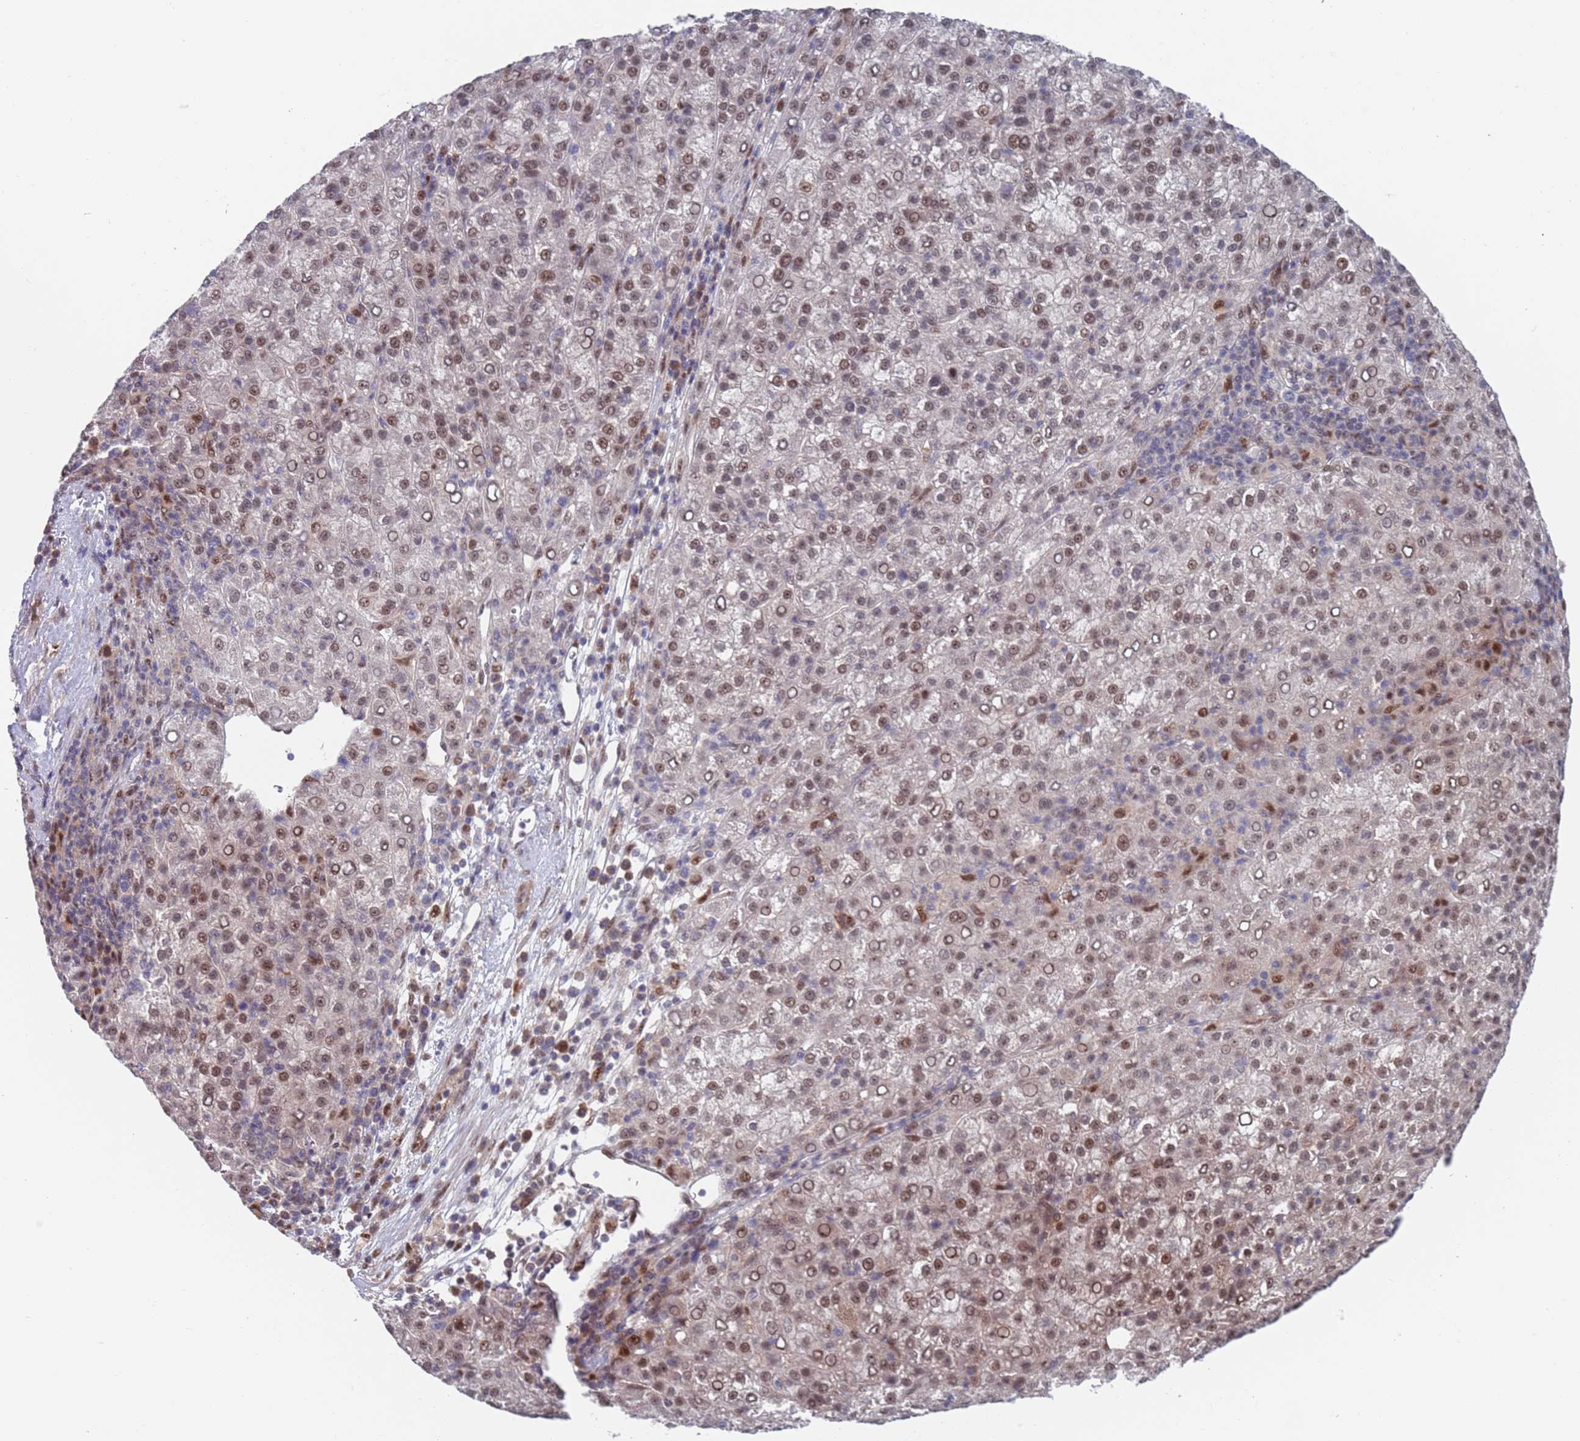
{"staining": {"intensity": "weak", "quantity": "25%-75%", "location": "nuclear"}, "tissue": "liver cancer", "cell_type": "Tumor cells", "image_type": "cancer", "snomed": [{"axis": "morphology", "description": "Carcinoma, Hepatocellular, NOS"}, {"axis": "topography", "description": "Liver"}], "caption": "Human liver hepatocellular carcinoma stained for a protein (brown) demonstrates weak nuclear positive staining in about 25%-75% of tumor cells.", "gene": "RPP25", "patient": {"sex": "female", "age": 58}}